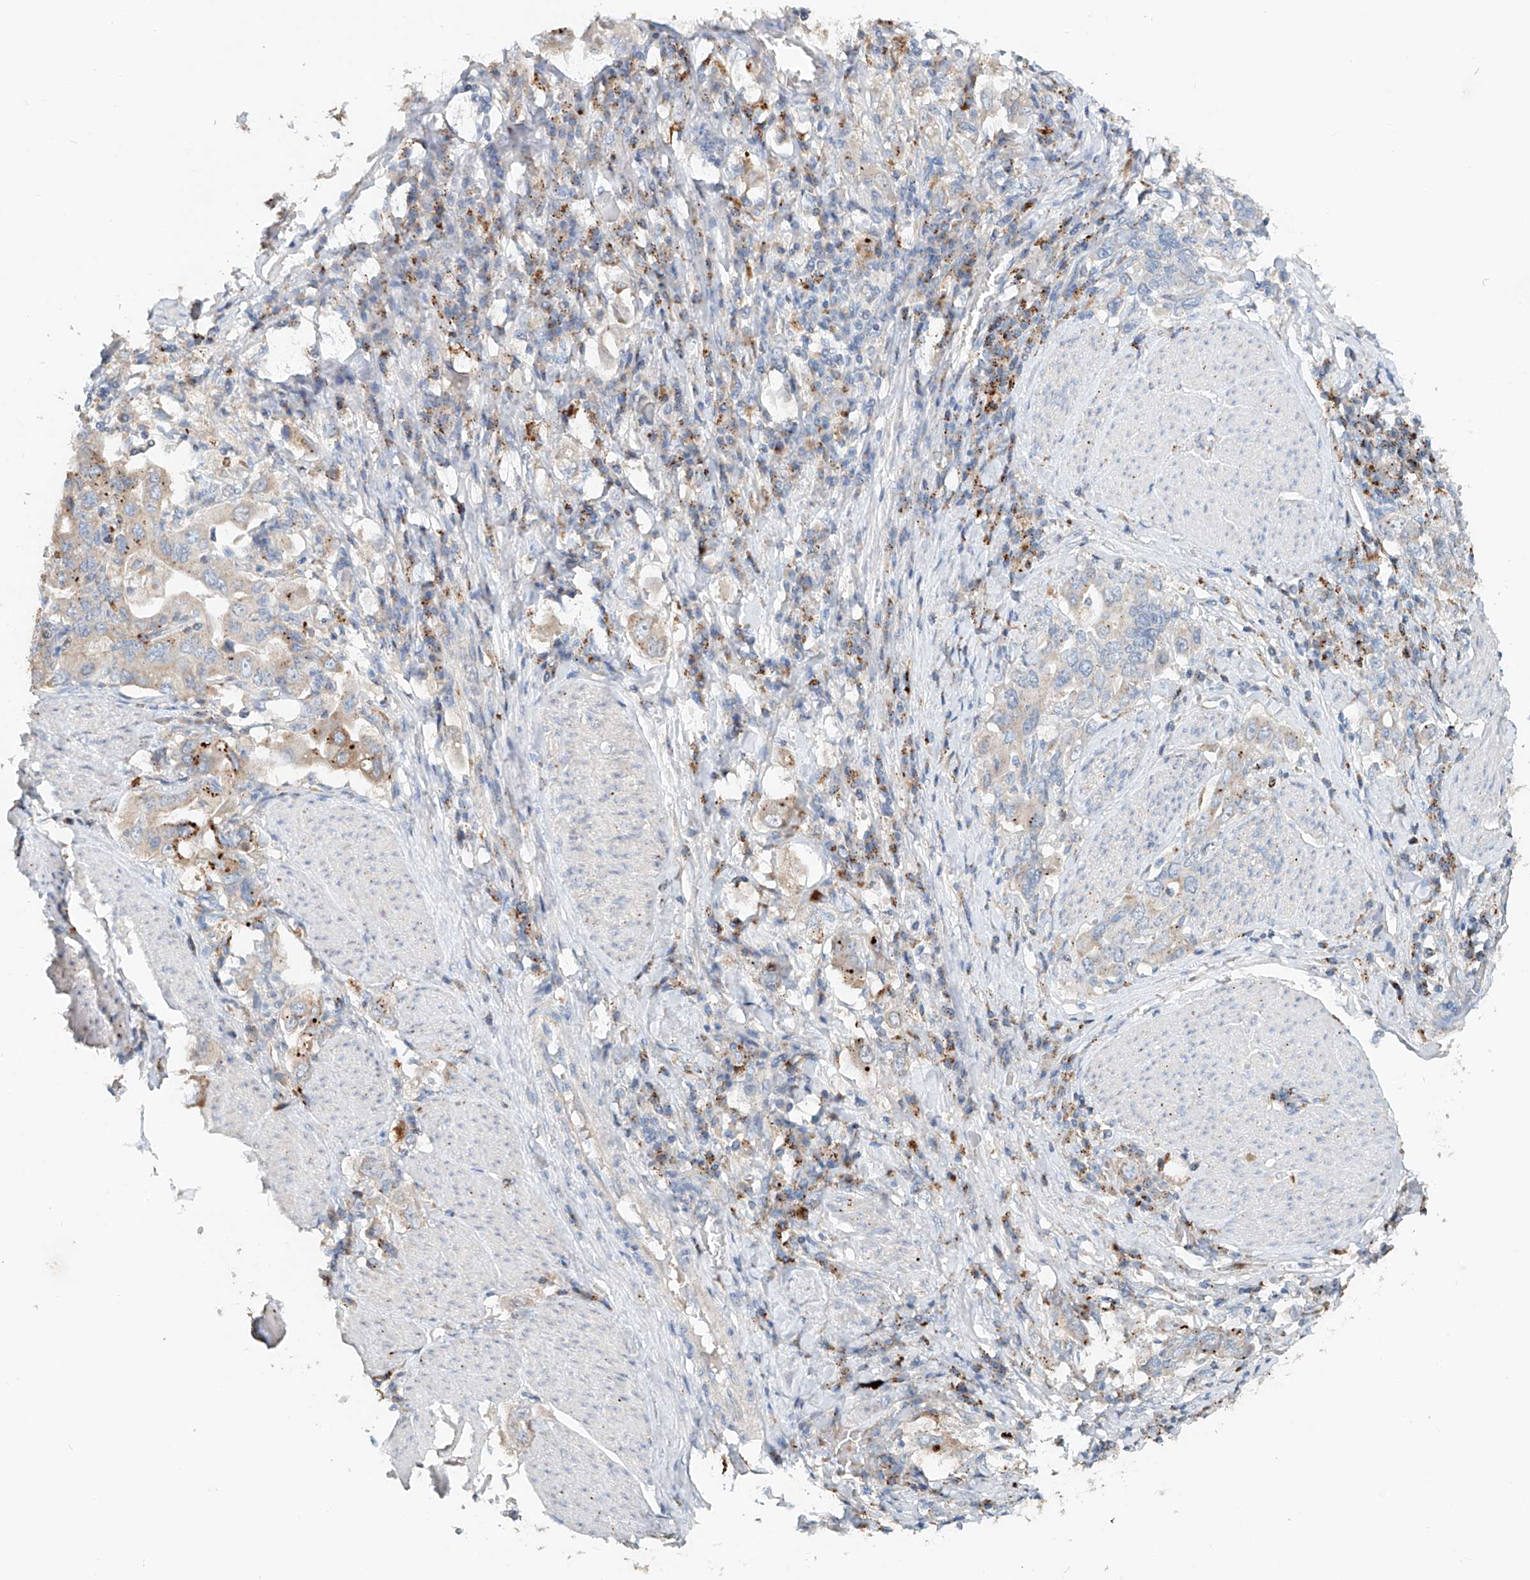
{"staining": {"intensity": "moderate", "quantity": "<25%", "location": "cytoplasmic/membranous"}, "tissue": "stomach cancer", "cell_type": "Tumor cells", "image_type": "cancer", "snomed": [{"axis": "morphology", "description": "Adenocarcinoma, NOS"}, {"axis": "topography", "description": "Stomach, upper"}], "caption": "High-magnification brightfield microscopy of stomach cancer (adenocarcinoma) stained with DAB (3,3'-diaminobenzidine) (brown) and counterstained with hematoxylin (blue). tumor cells exhibit moderate cytoplasmic/membranous expression is seen in about<25% of cells.", "gene": "TRIM47", "patient": {"sex": "male", "age": 62}}